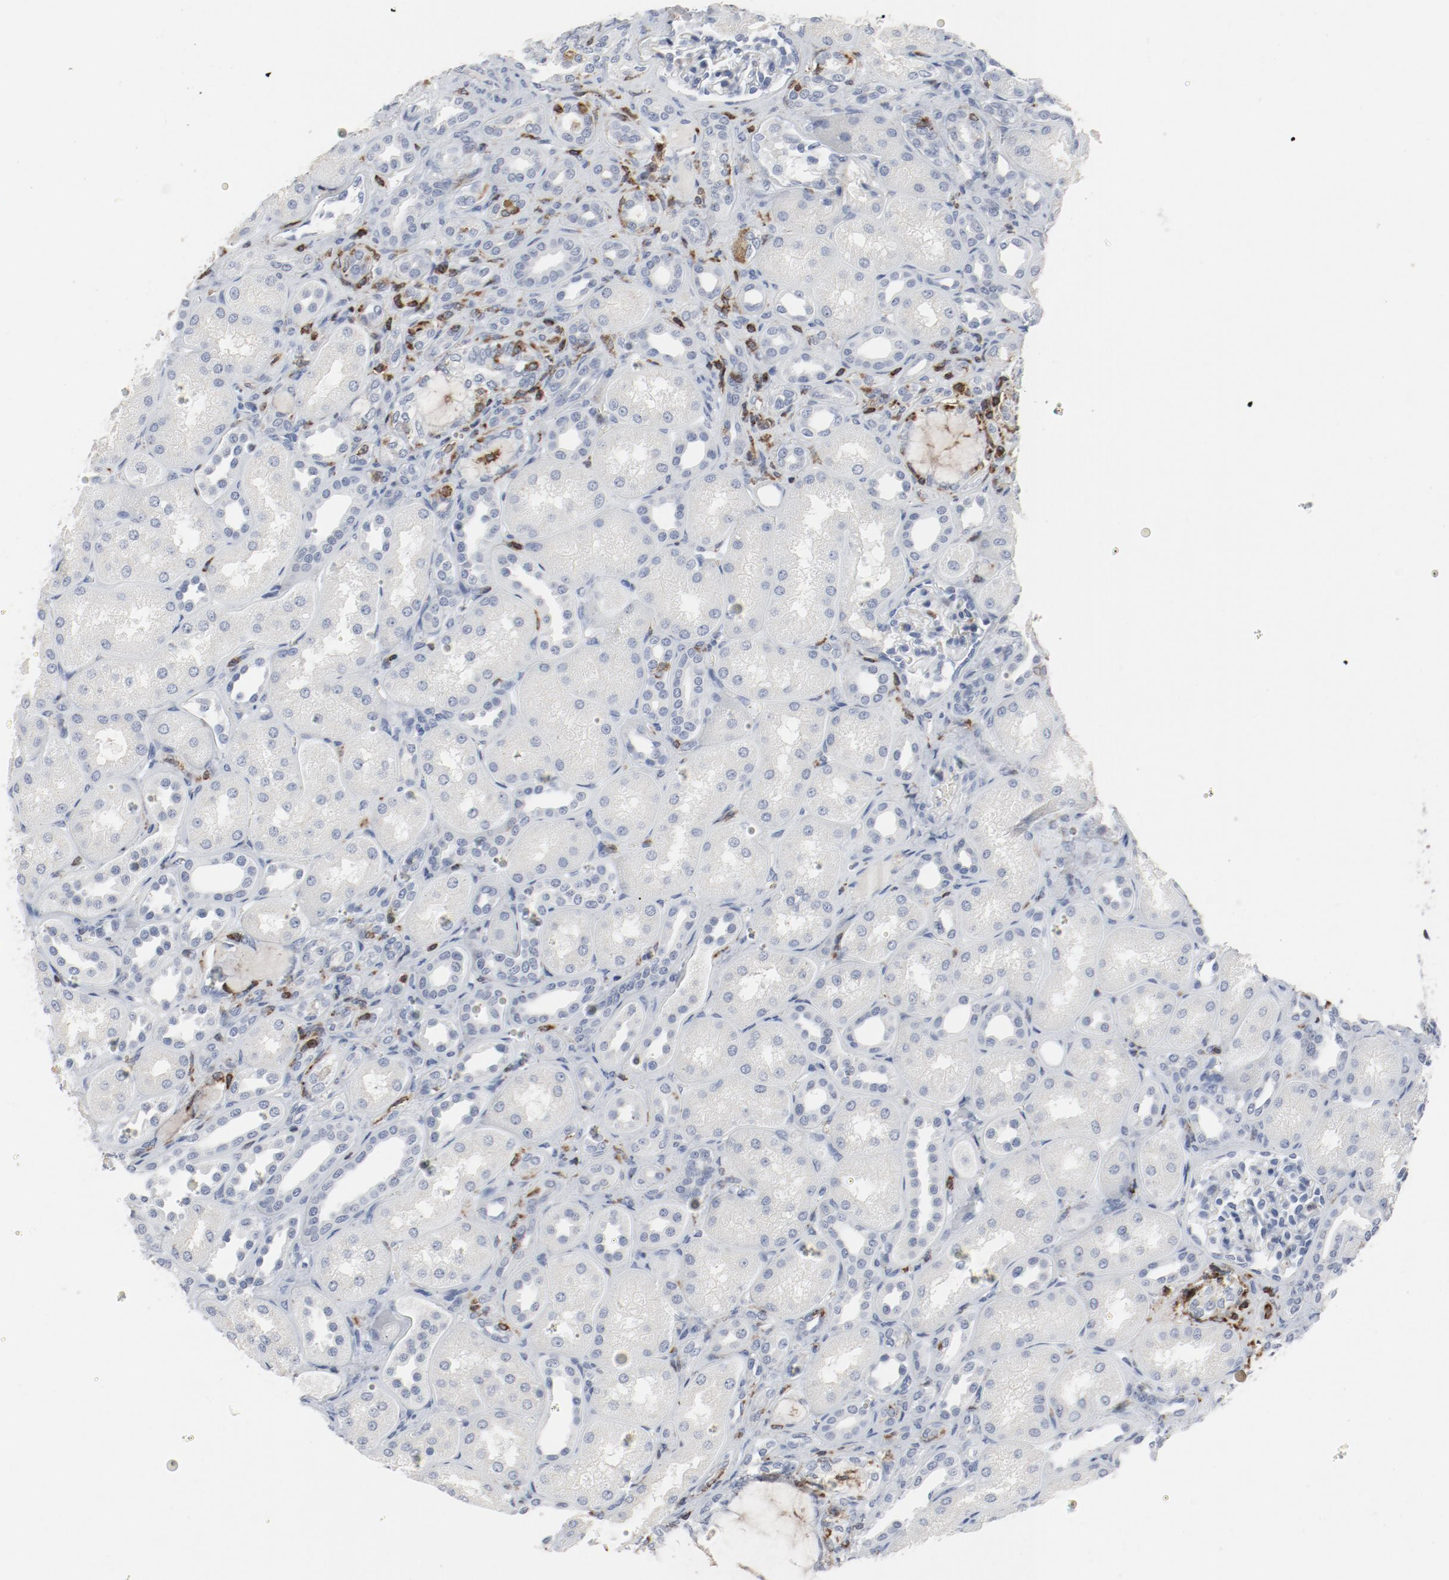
{"staining": {"intensity": "negative", "quantity": "none", "location": "none"}, "tissue": "kidney", "cell_type": "Cells in glomeruli", "image_type": "normal", "snomed": [{"axis": "morphology", "description": "Normal tissue, NOS"}, {"axis": "topography", "description": "Kidney"}], "caption": "Immunohistochemistry (IHC) micrograph of benign kidney: human kidney stained with DAB exhibits no significant protein staining in cells in glomeruli. (Immunohistochemistry (IHC), brightfield microscopy, high magnification).", "gene": "LCP2", "patient": {"sex": "male", "age": 7}}